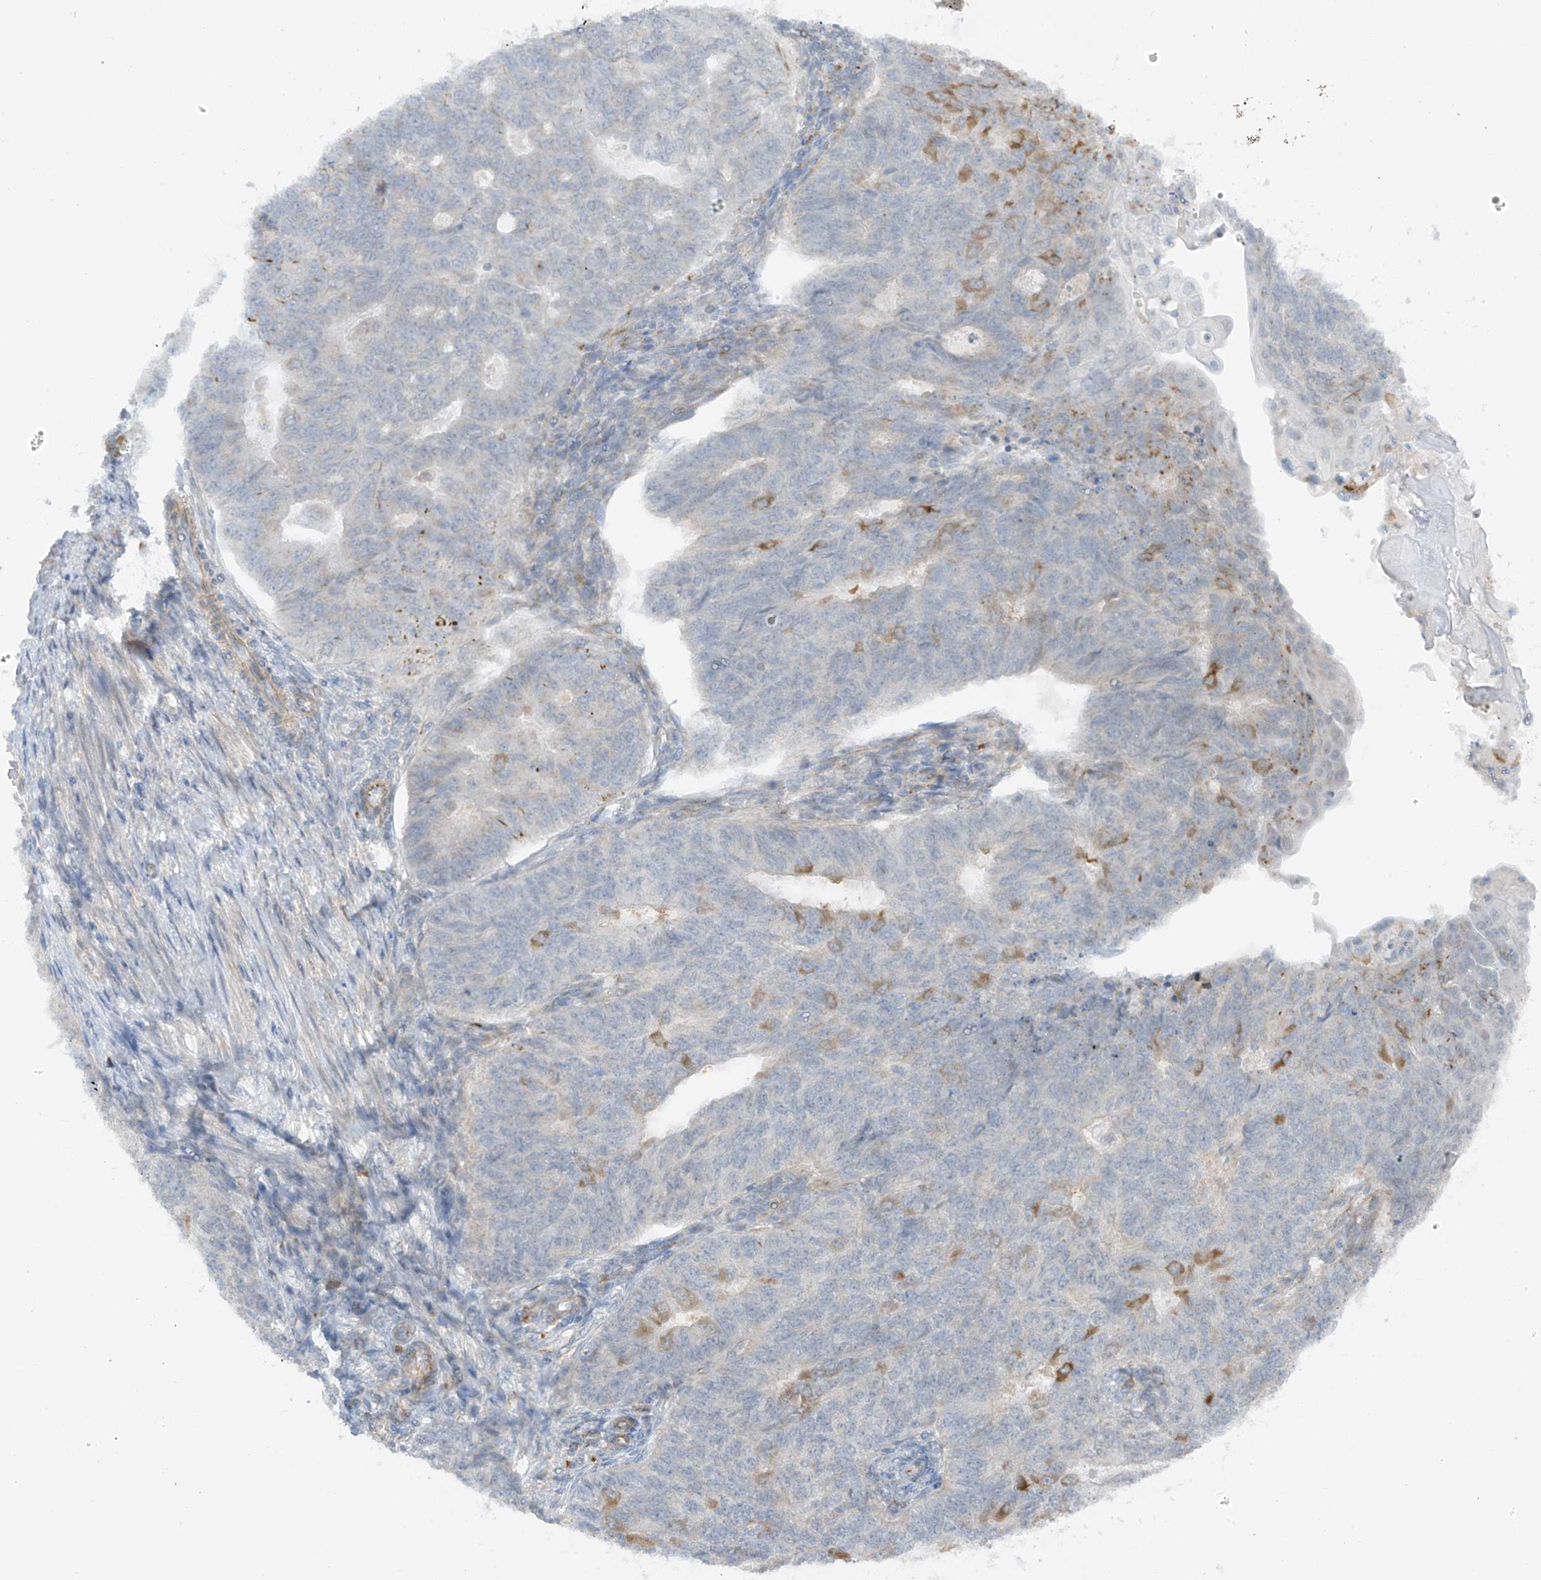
{"staining": {"intensity": "moderate", "quantity": "<25%", "location": "cytoplasmic/membranous"}, "tissue": "endometrial cancer", "cell_type": "Tumor cells", "image_type": "cancer", "snomed": [{"axis": "morphology", "description": "Adenocarcinoma, NOS"}, {"axis": "topography", "description": "Endometrium"}], "caption": "There is low levels of moderate cytoplasmic/membranous expression in tumor cells of endometrial cancer (adenocarcinoma), as demonstrated by immunohistochemical staining (brown color).", "gene": "HS6ST2", "patient": {"sex": "female", "age": 32}}